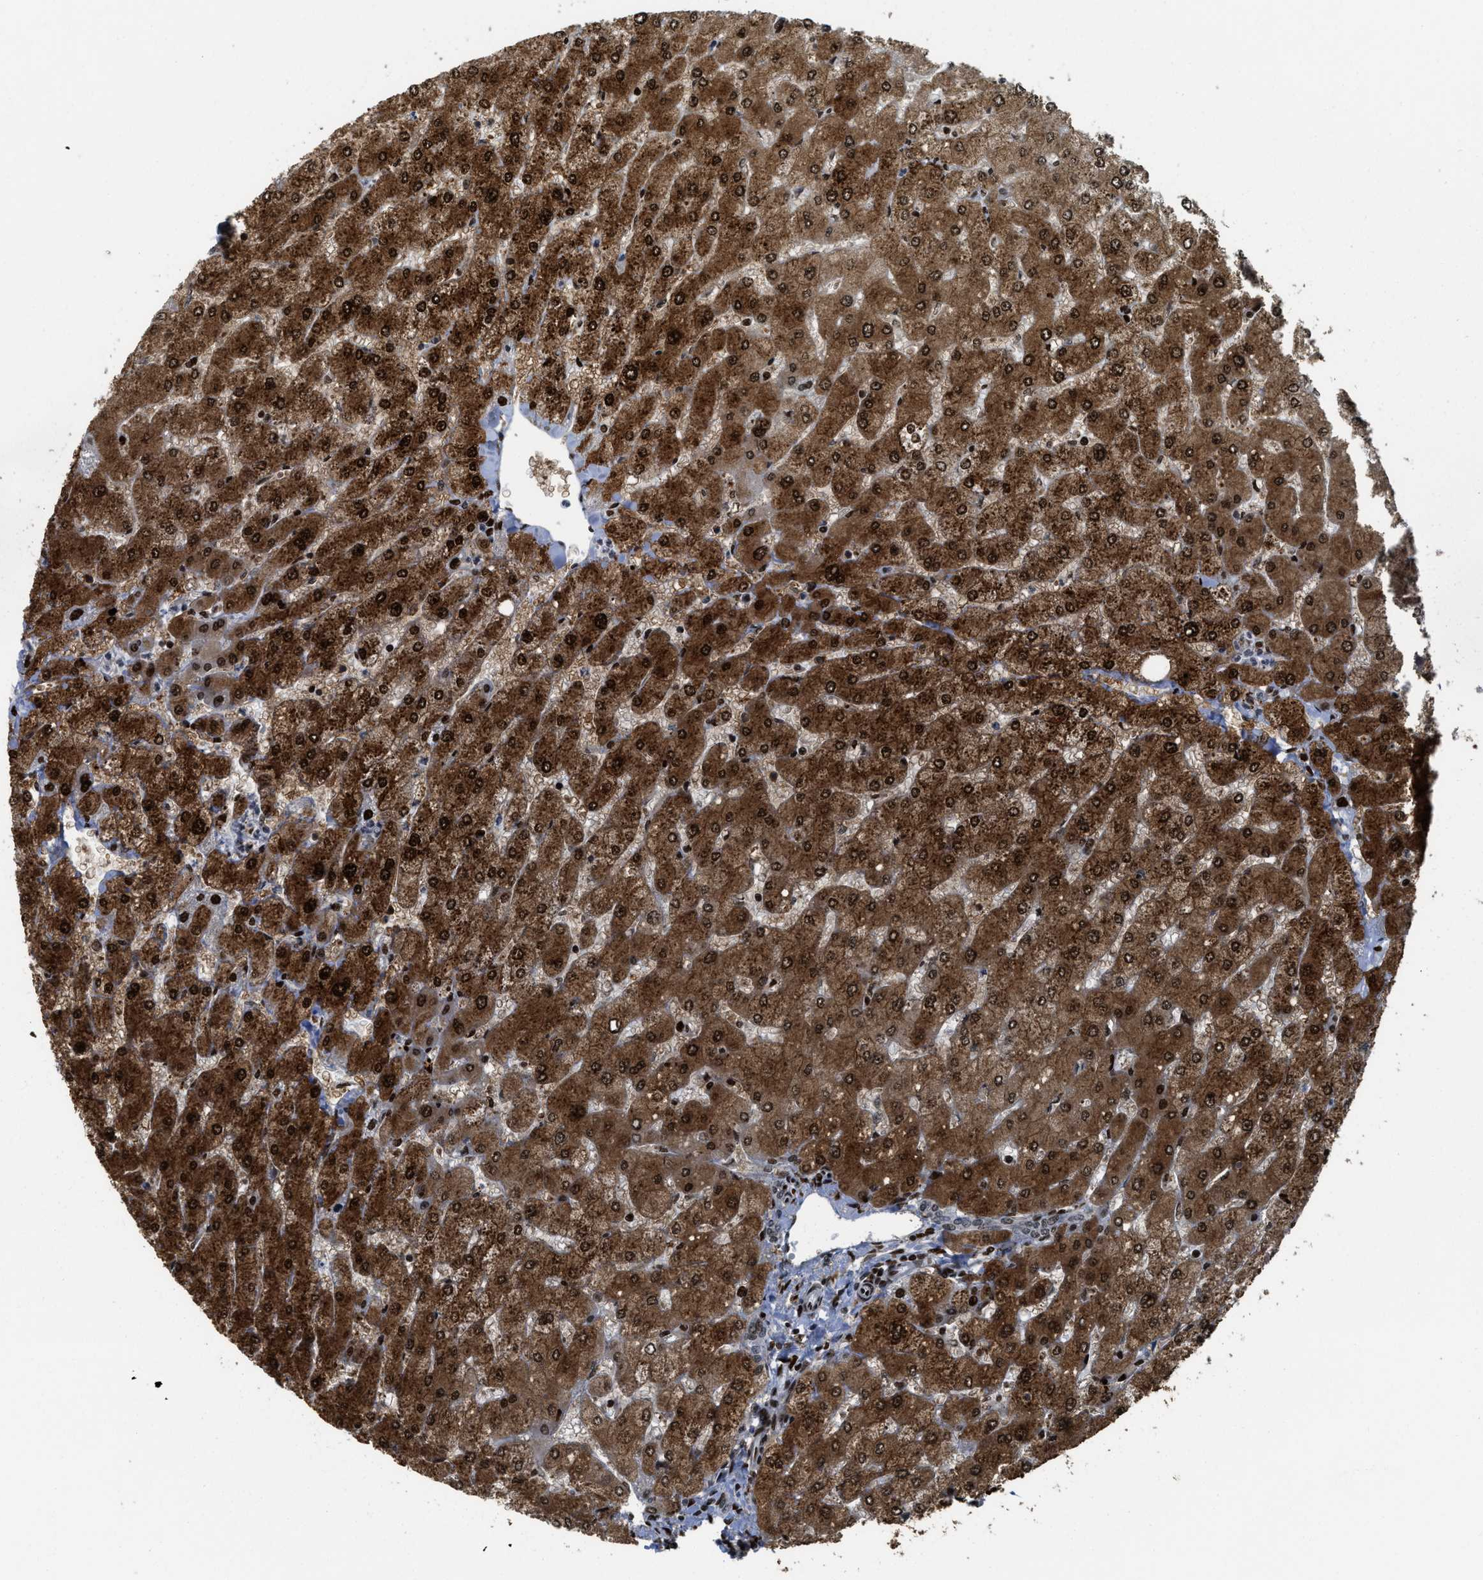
{"staining": {"intensity": "weak", "quantity": ">75%", "location": "nuclear"}, "tissue": "liver", "cell_type": "Cholangiocytes", "image_type": "normal", "snomed": [{"axis": "morphology", "description": "Normal tissue, NOS"}, {"axis": "topography", "description": "Liver"}], "caption": "Protein staining of benign liver exhibits weak nuclear expression in about >75% of cholangiocytes.", "gene": "RFX5", "patient": {"sex": "male", "age": 55}}